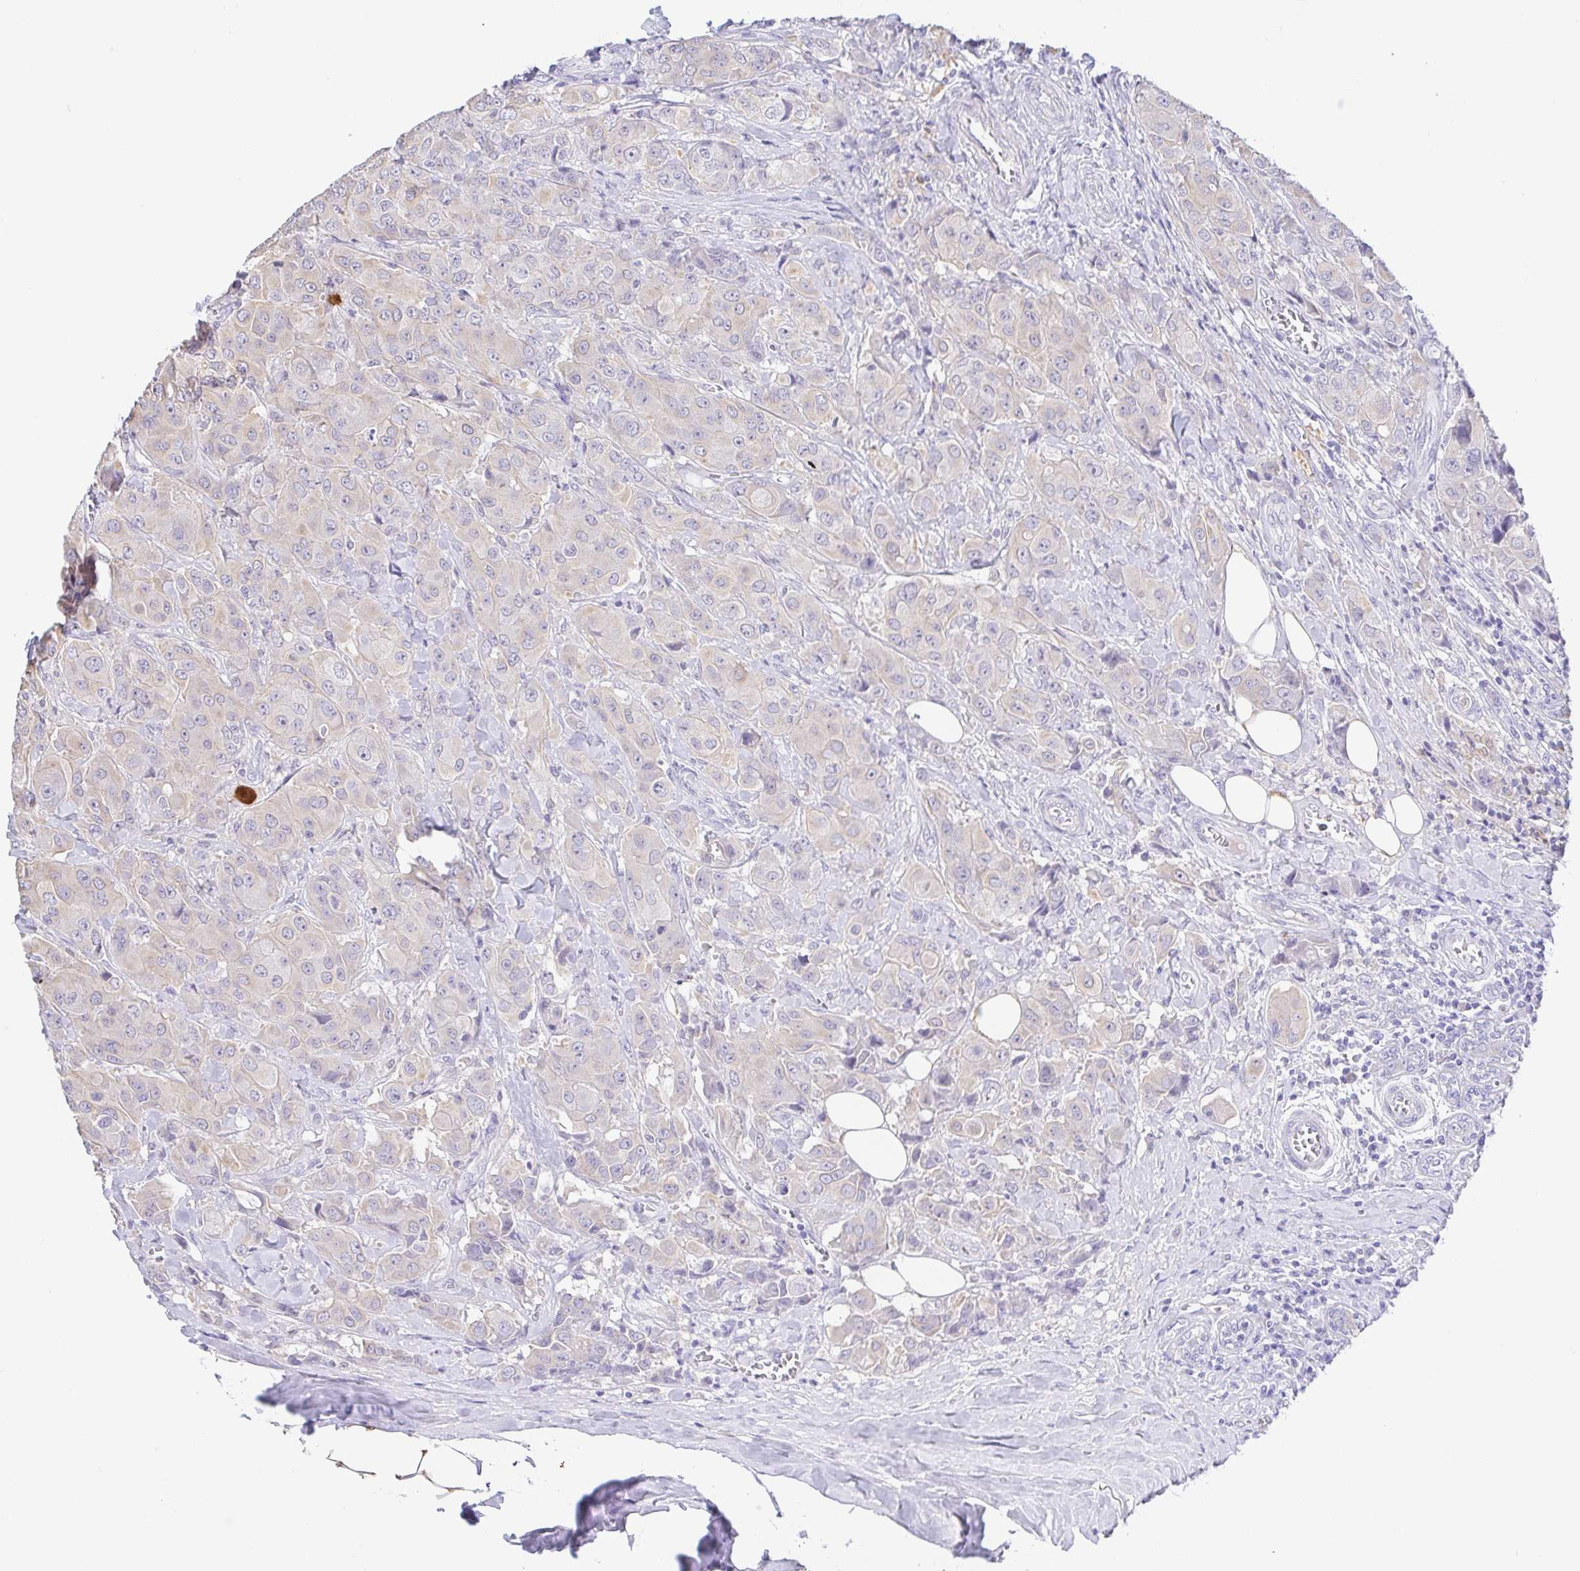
{"staining": {"intensity": "negative", "quantity": "none", "location": "none"}, "tissue": "breast cancer", "cell_type": "Tumor cells", "image_type": "cancer", "snomed": [{"axis": "morphology", "description": "Normal tissue, NOS"}, {"axis": "morphology", "description": "Duct carcinoma"}, {"axis": "topography", "description": "Breast"}], "caption": "Breast intraductal carcinoma was stained to show a protein in brown. There is no significant staining in tumor cells.", "gene": "FABP3", "patient": {"sex": "female", "age": 43}}